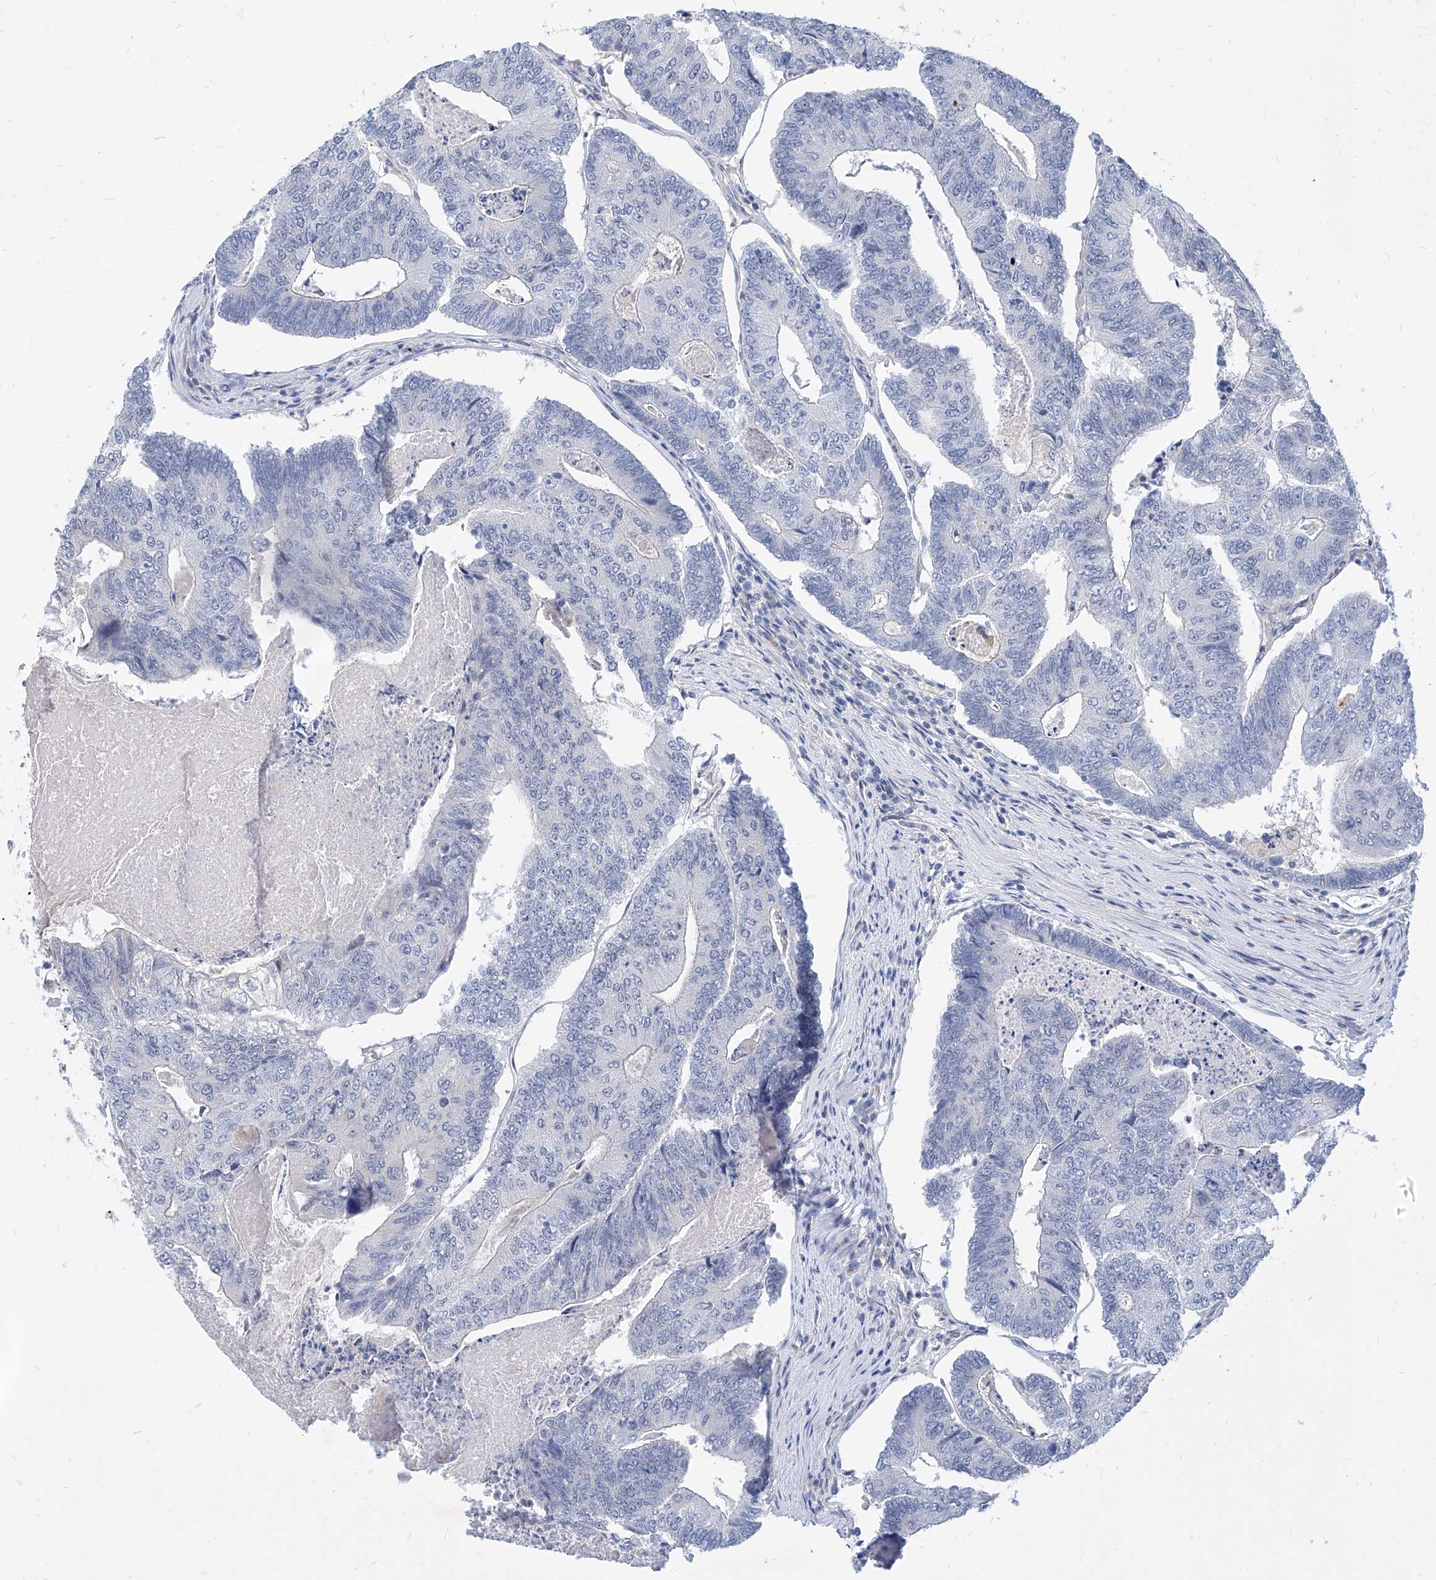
{"staining": {"intensity": "negative", "quantity": "none", "location": "none"}, "tissue": "colorectal cancer", "cell_type": "Tumor cells", "image_type": "cancer", "snomed": [{"axis": "morphology", "description": "Adenocarcinoma, NOS"}, {"axis": "topography", "description": "Colon"}], "caption": "Protein analysis of colorectal adenocarcinoma displays no significant positivity in tumor cells.", "gene": "MX2", "patient": {"sex": "female", "age": 67}}